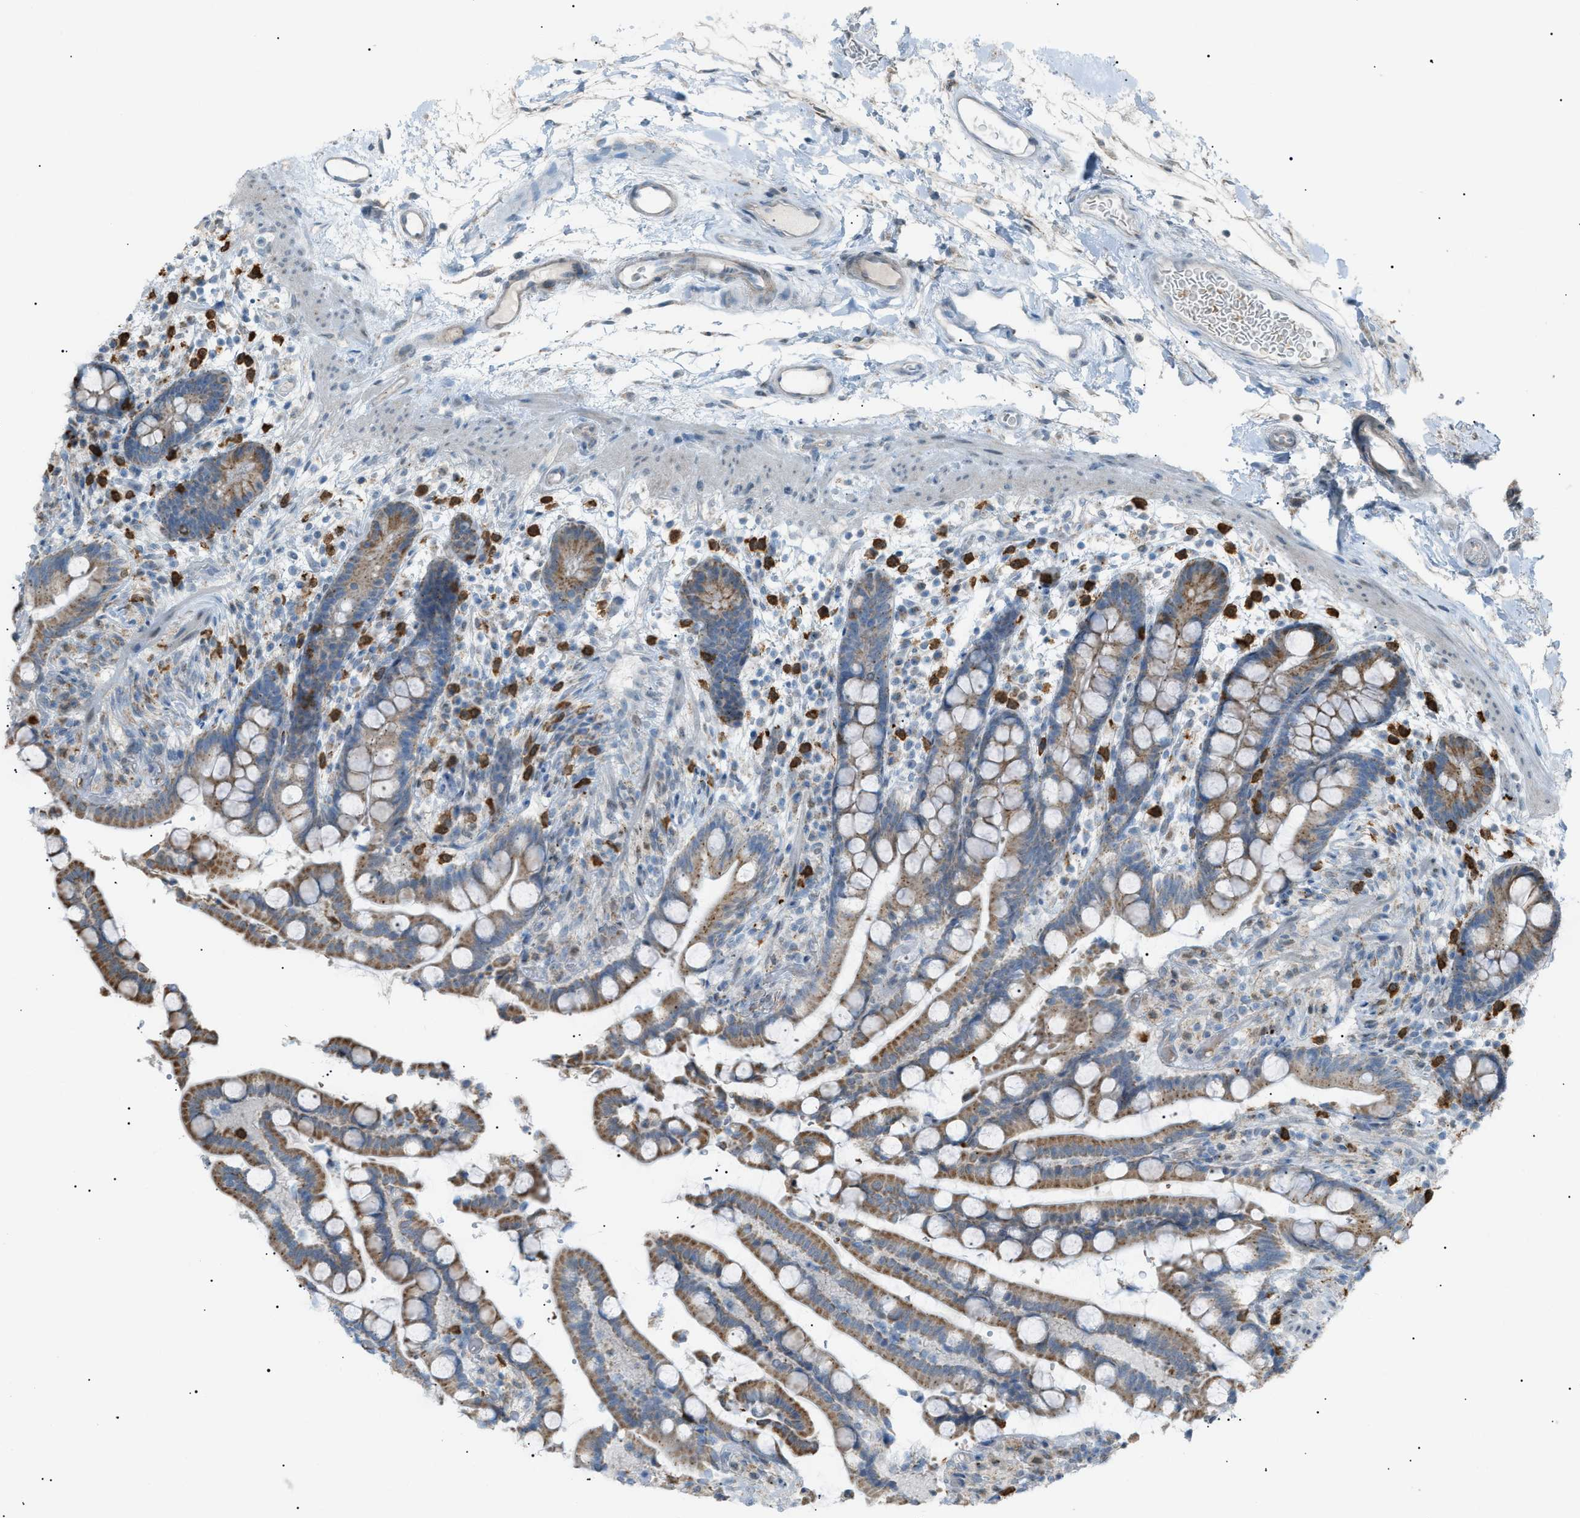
{"staining": {"intensity": "negative", "quantity": "none", "location": "none"}, "tissue": "colon", "cell_type": "Endothelial cells", "image_type": "normal", "snomed": [{"axis": "morphology", "description": "Normal tissue, NOS"}, {"axis": "topography", "description": "Colon"}], "caption": "Immunohistochemistry photomicrograph of benign human colon stained for a protein (brown), which displays no expression in endothelial cells. The staining was performed using DAB (3,3'-diaminobenzidine) to visualize the protein expression in brown, while the nuclei were stained in blue with hematoxylin (Magnification: 20x).", "gene": "ZNF516", "patient": {"sex": "male", "age": 73}}